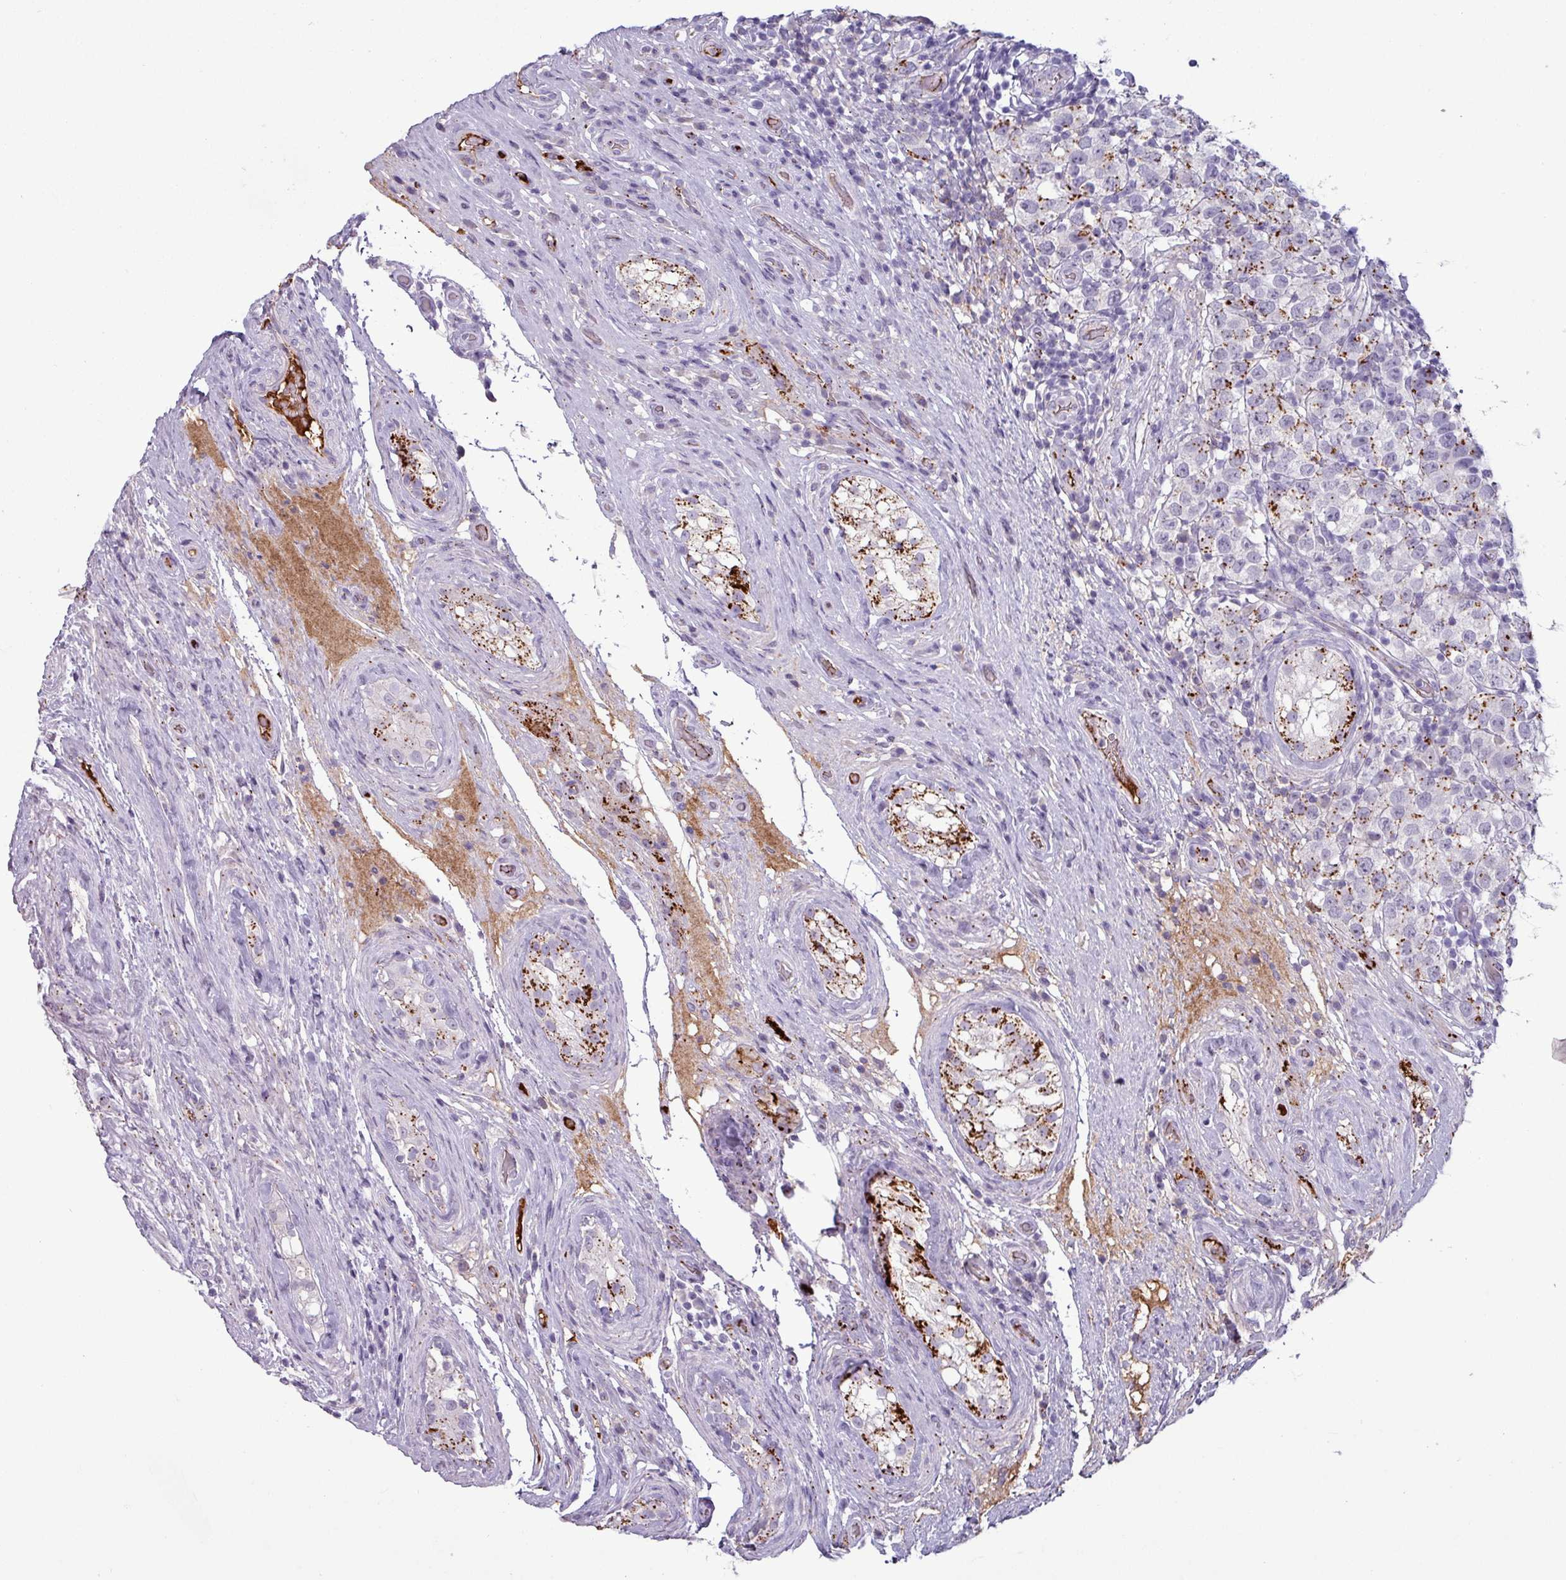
{"staining": {"intensity": "moderate", "quantity": "<25%", "location": "cytoplasmic/membranous"}, "tissue": "testis cancer", "cell_type": "Tumor cells", "image_type": "cancer", "snomed": [{"axis": "morphology", "description": "Seminoma, NOS"}, {"axis": "morphology", "description": "Carcinoma, Embryonal, NOS"}, {"axis": "topography", "description": "Testis"}], "caption": "Brown immunohistochemical staining in testis cancer (embryonal carcinoma) demonstrates moderate cytoplasmic/membranous expression in approximately <25% of tumor cells. The staining was performed using DAB (3,3'-diaminobenzidine) to visualize the protein expression in brown, while the nuclei were stained in blue with hematoxylin (Magnification: 20x).", "gene": "PLIN2", "patient": {"sex": "male", "age": 41}}